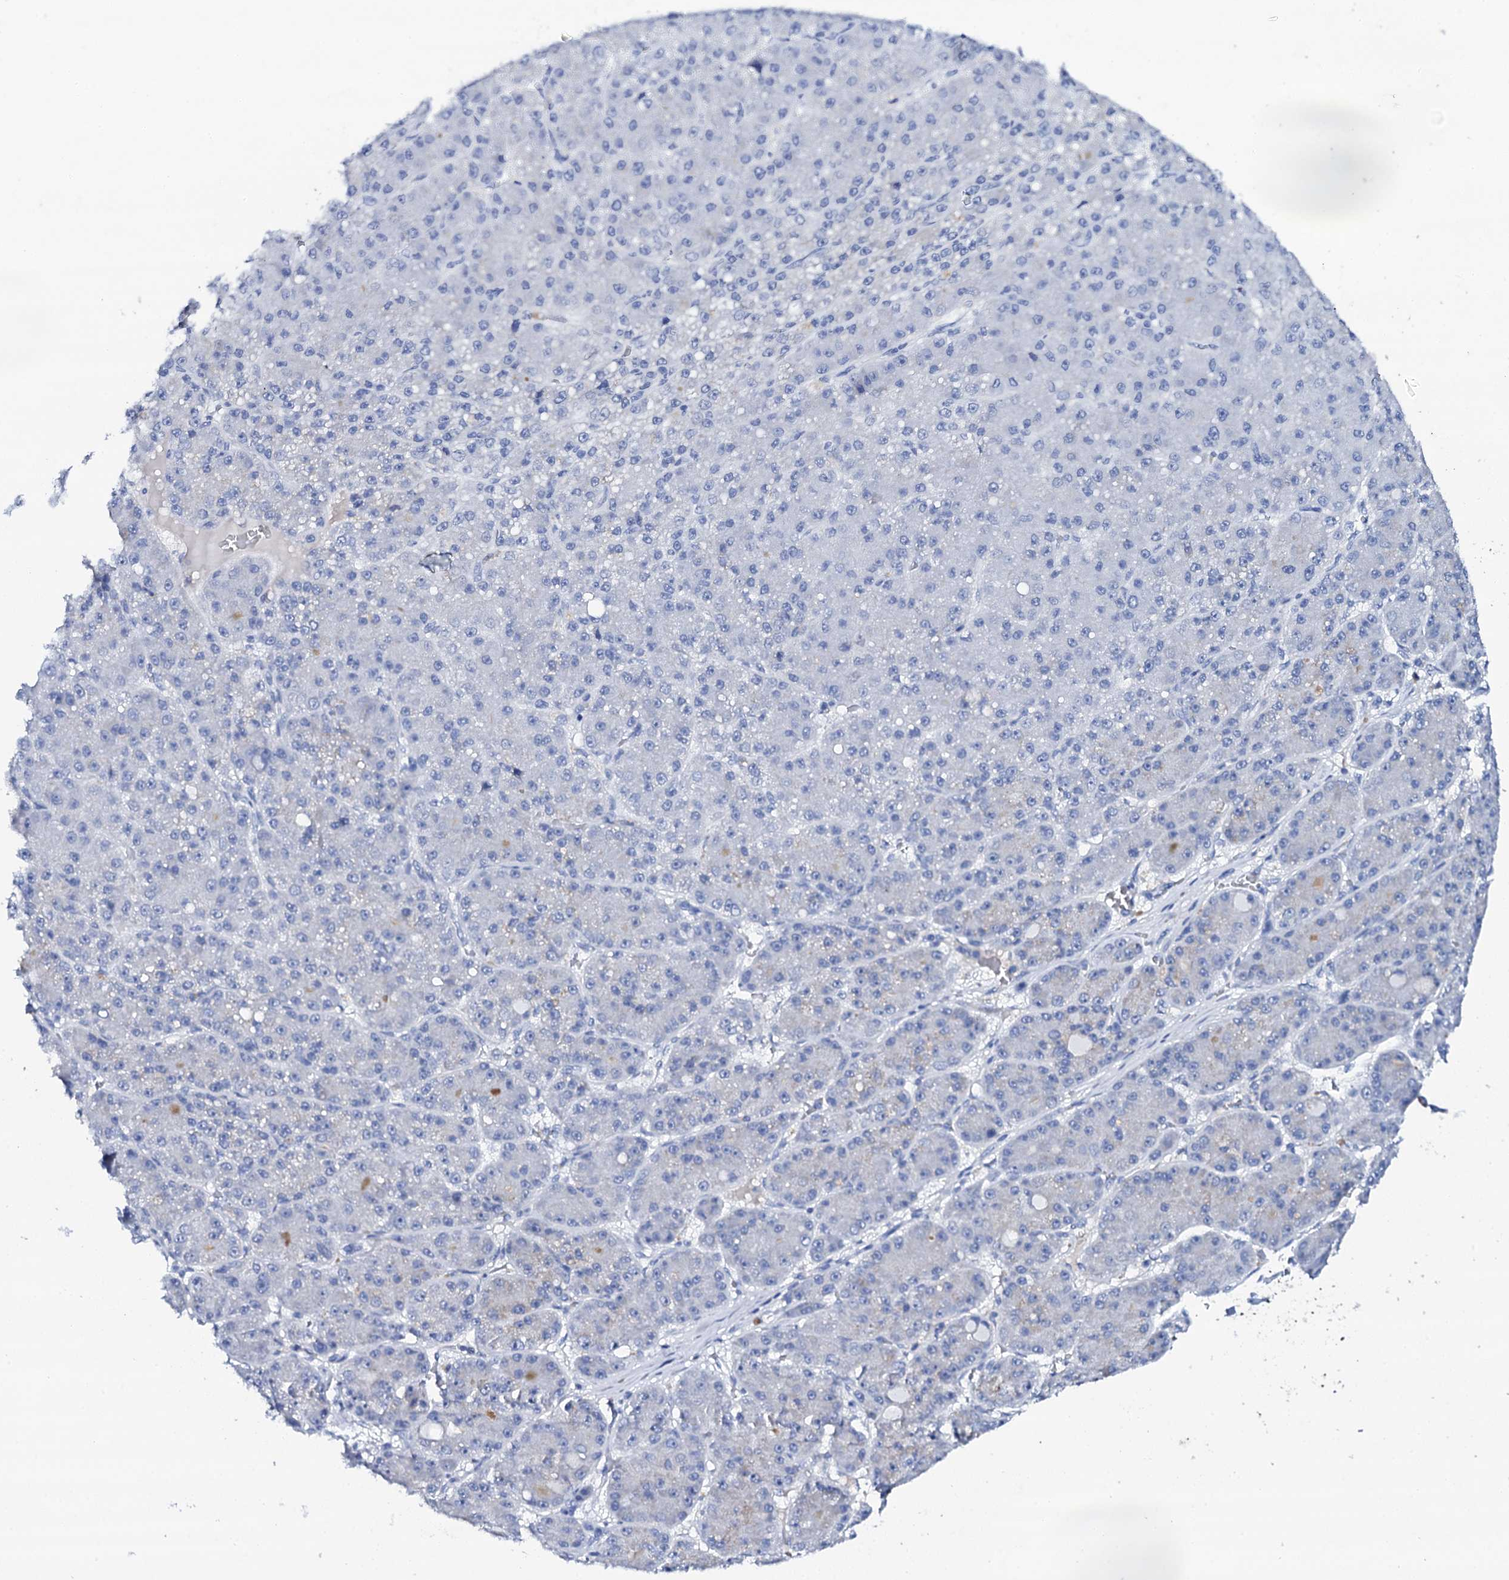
{"staining": {"intensity": "negative", "quantity": "none", "location": "none"}, "tissue": "liver cancer", "cell_type": "Tumor cells", "image_type": "cancer", "snomed": [{"axis": "morphology", "description": "Carcinoma, Hepatocellular, NOS"}, {"axis": "topography", "description": "Liver"}], "caption": "The immunohistochemistry image has no significant expression in tumor cells of liver cancer (hepatocellular carcinoma) tissue. Brightfield microscopy of IHC stained with DAB (3,3'-diaminobenzidine) (brown) and hematoxylin (blue), captured at high magnification.", "gene": "FBXL16", "patient": {"sex": "male", "age": 67}}